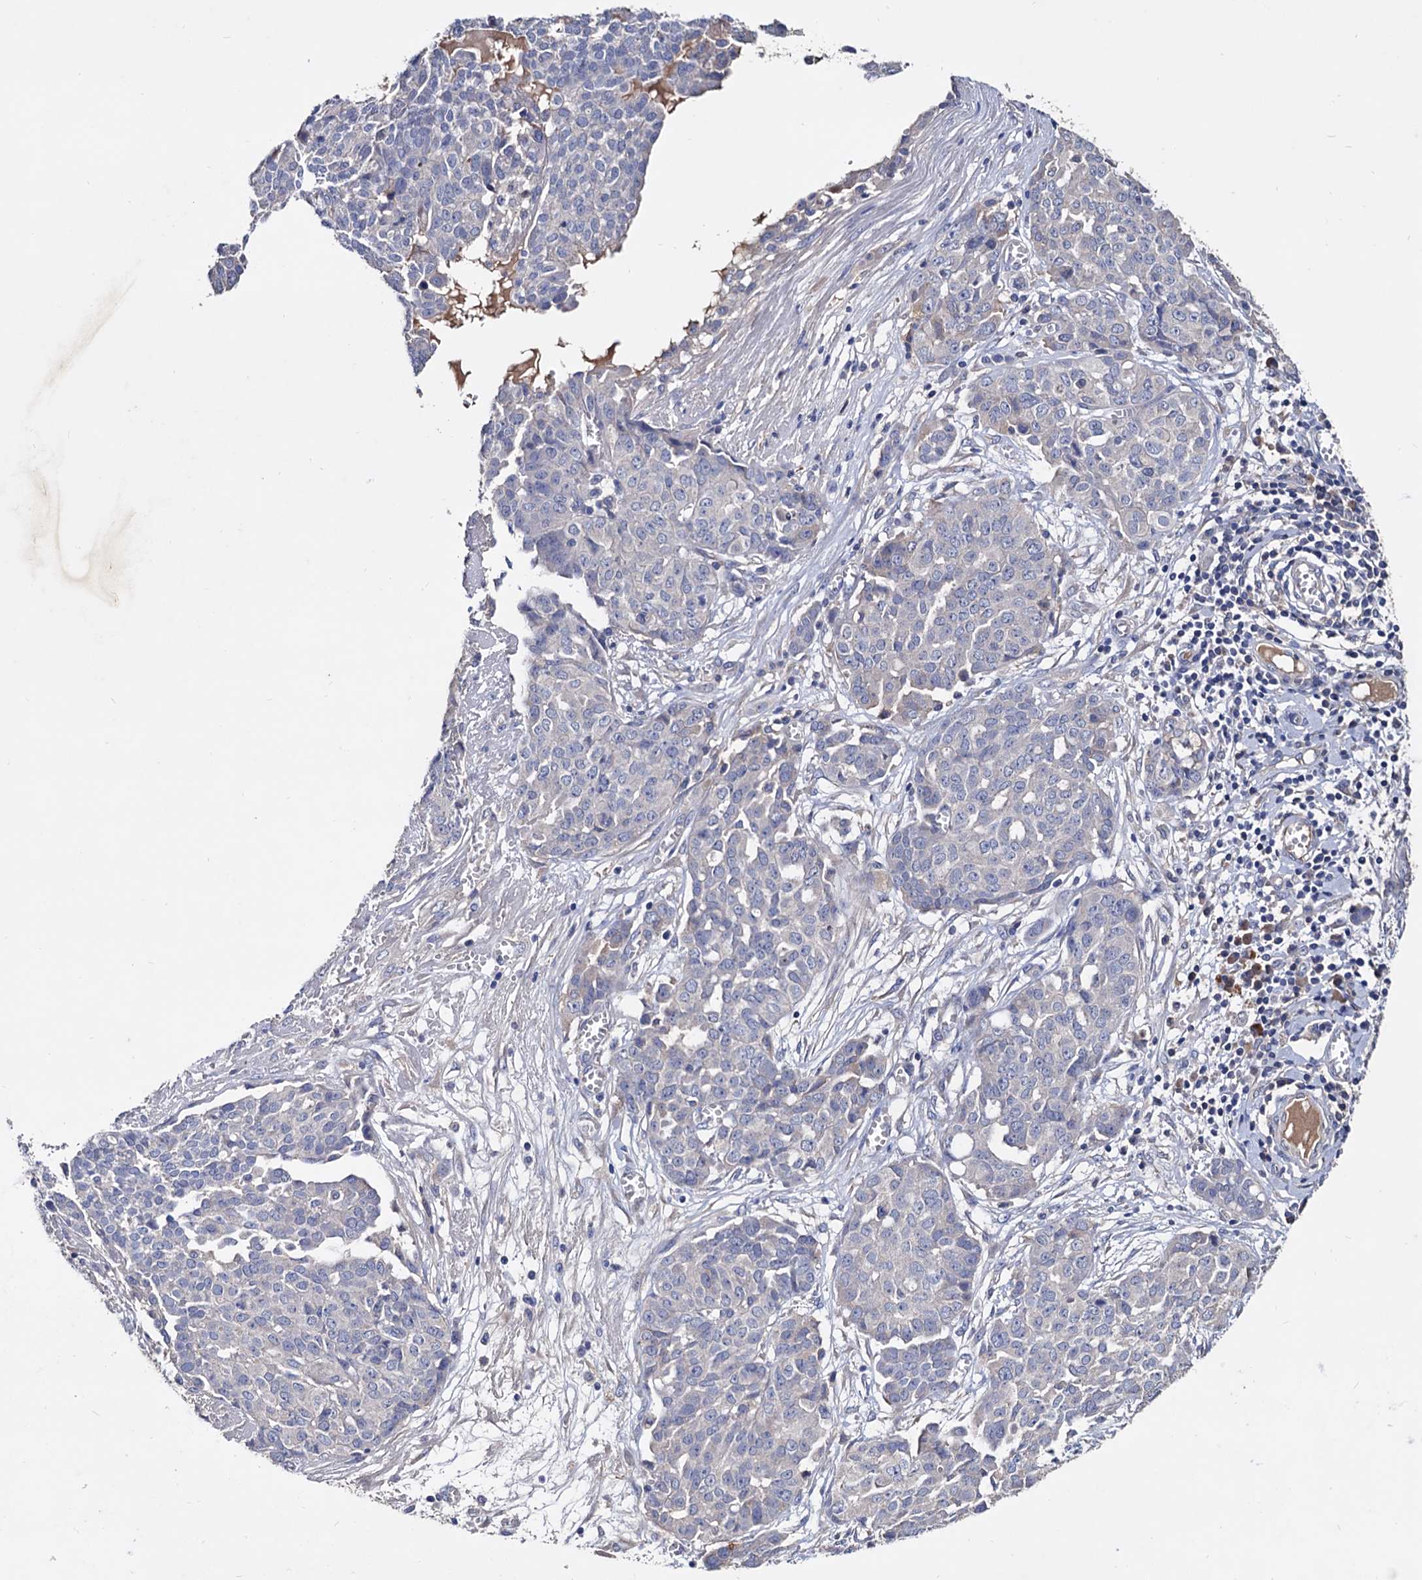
{"staining": {"intensity": "negative", "quantity": "none", "location": "none"}, "tissue": "ovarian cancer", "cell_type": "Tumor cells", "image_type": "cancer", "snomed": [{"axis": "morphology", "description": "Cystadenocarcinoma, serous, NOS"}, {"axis": "topography", "description": "Soft tissue"}, {"axis": "topography", "description": "Ovary"}], "caption": "An immunohistochemistry image of ovarian cancer is shown. There is no staining in tumor cells of ovarian cancer. (Brightfield microscopy of DAB immunohistochemistry (IHC) at high magnification).", "gene": "NPAS4", "patient": {"sex": "female", "age": 57}}